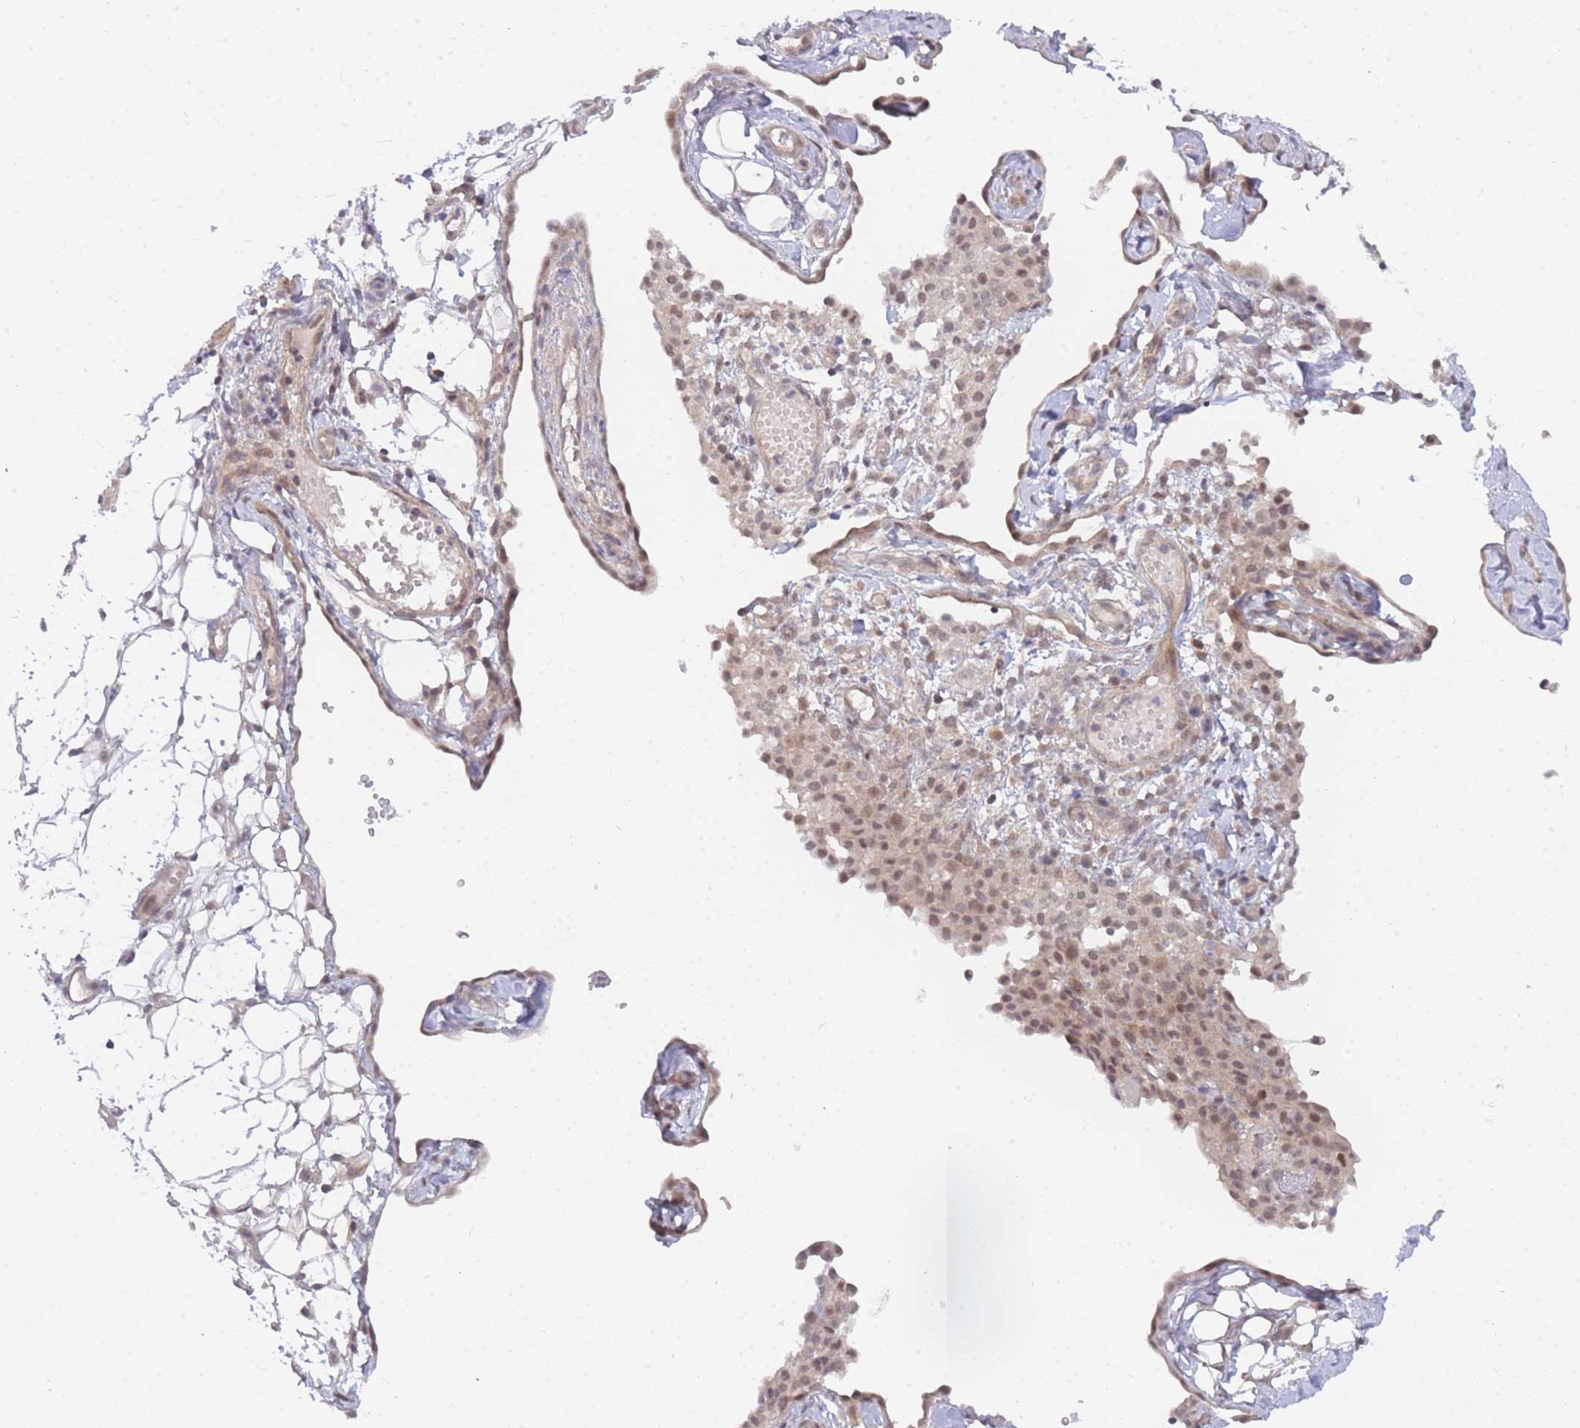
{"staining": {"intensity": "moderate", "quantity": ">75%", "location": "nuclear"}, "tissue": "ovarian cancer", "cell_type": "Tumor cells", "image_type": "cancer", "snomed": [{"axis": "morphology", "description": "Carcinoma, endometroid"}, {"axis": "topography", "description": "Ovary"}], "caption": "Immunohistochemical staining of ovarian cancer (endometroid carcinoma) demonstrates medium levels of moderate nuclear protein staining in approximately >75% of tumor cells.", "gene": "KIAA1191", "patient": {"sex": "female", "age": 42}}